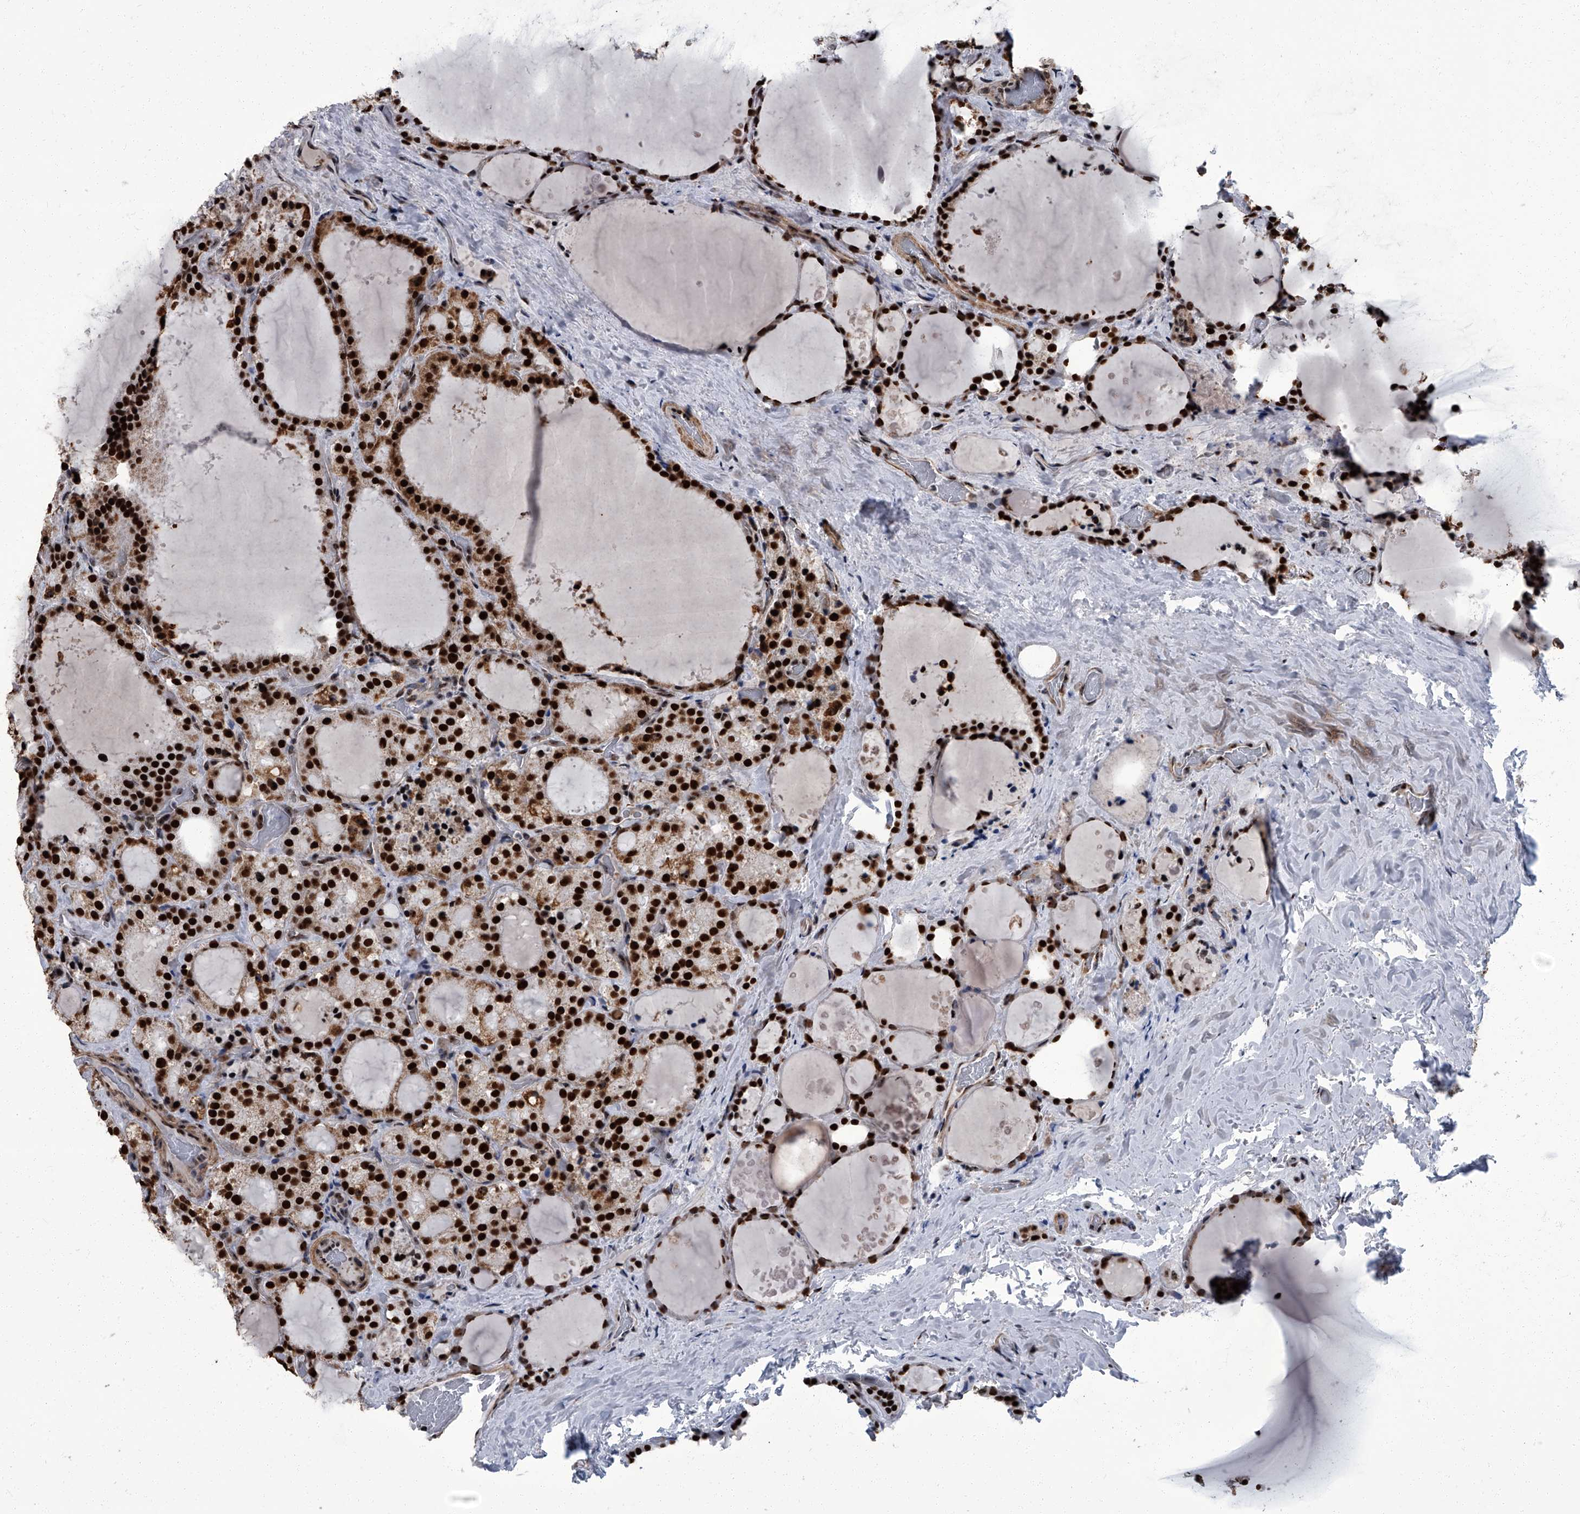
{"staining": {"intensity": "strong", "quantity": ">75%", "location": "cytoplasmic/membranous,nuclear"}, "tissue": "thyroid cancer", "cell_type": "Tumor cells", "image_type": "cancer", "snomed": [{"axis": "morphology", "description": "Papillary adenocarcinoma, NOS"}, {"axis": "topography", "description": "Thyroid gland"}], "caption": "Papillary adenocarcinoma (thyroid) tissue reveals strong cytoplasmic/membranous and nuclear positivity in approximately >75% of tumor cells The protein is shown in brown color, while the nuclei are stained blue.", "gene": "ZNF518B", "patient": {"sex": "male", "age": 77}}